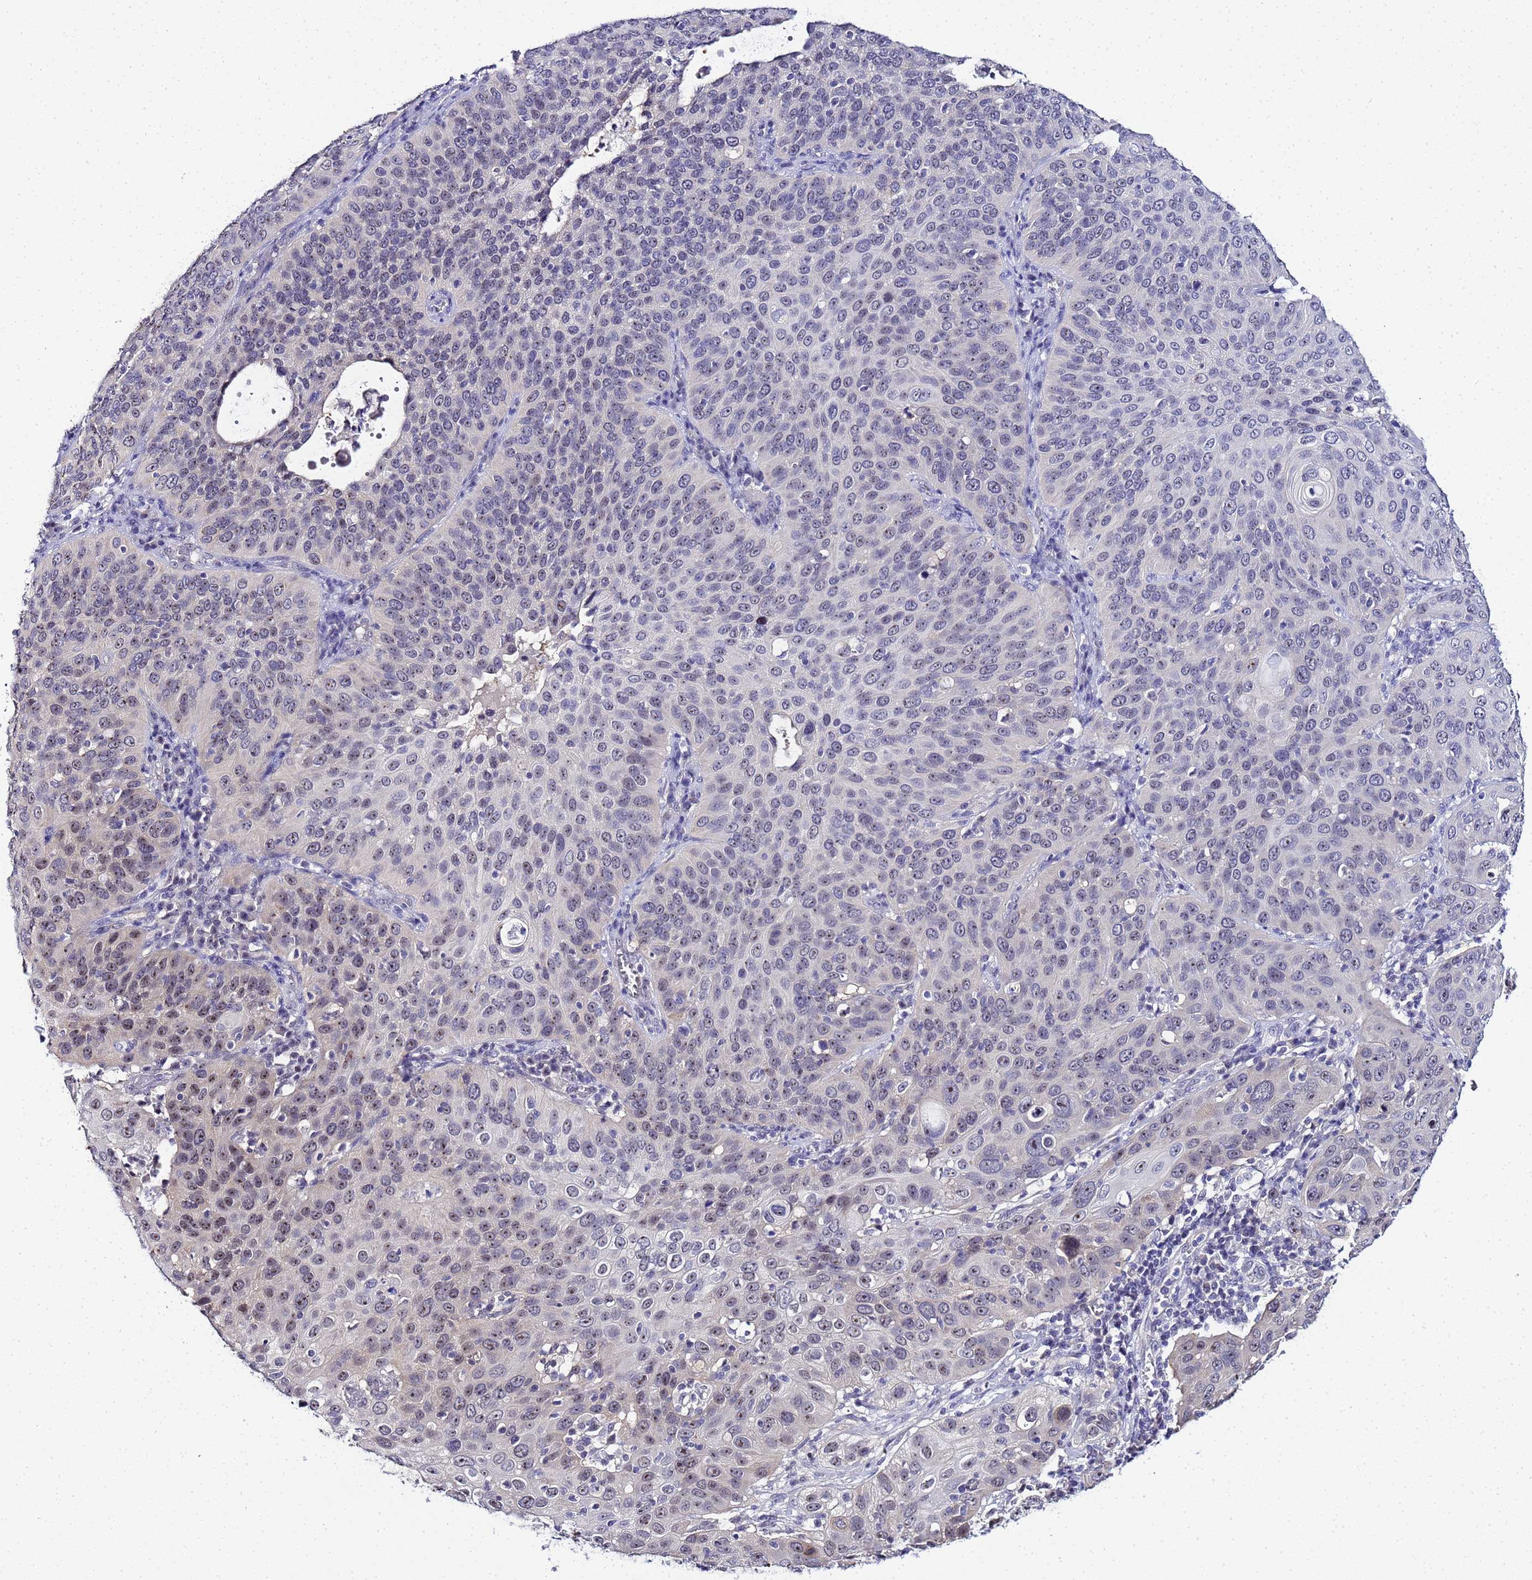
{"staining": {"intensity": "weak", "quantity": "25%-75%", "location": "nuclear"}, "tissue": "cervical cancer", "cell_type": "Tumor cells", "image_type": "cancer", "snomed": [{"axis": "morphology", "description": "Squamous cell carcinoma, NOS"}, {"axis": "topography", "description": "Cervix"}], "caption": "Cervical cancer (squamous cell carcinoma) stained with IHC displays weak nuclear positivity in about 25%-75% of tumor cells. (Brightfield microscopy of DAB IHC at high magnification).", "gene": "ACTL6B", "patient": {"sex": "female", "age": 36}}